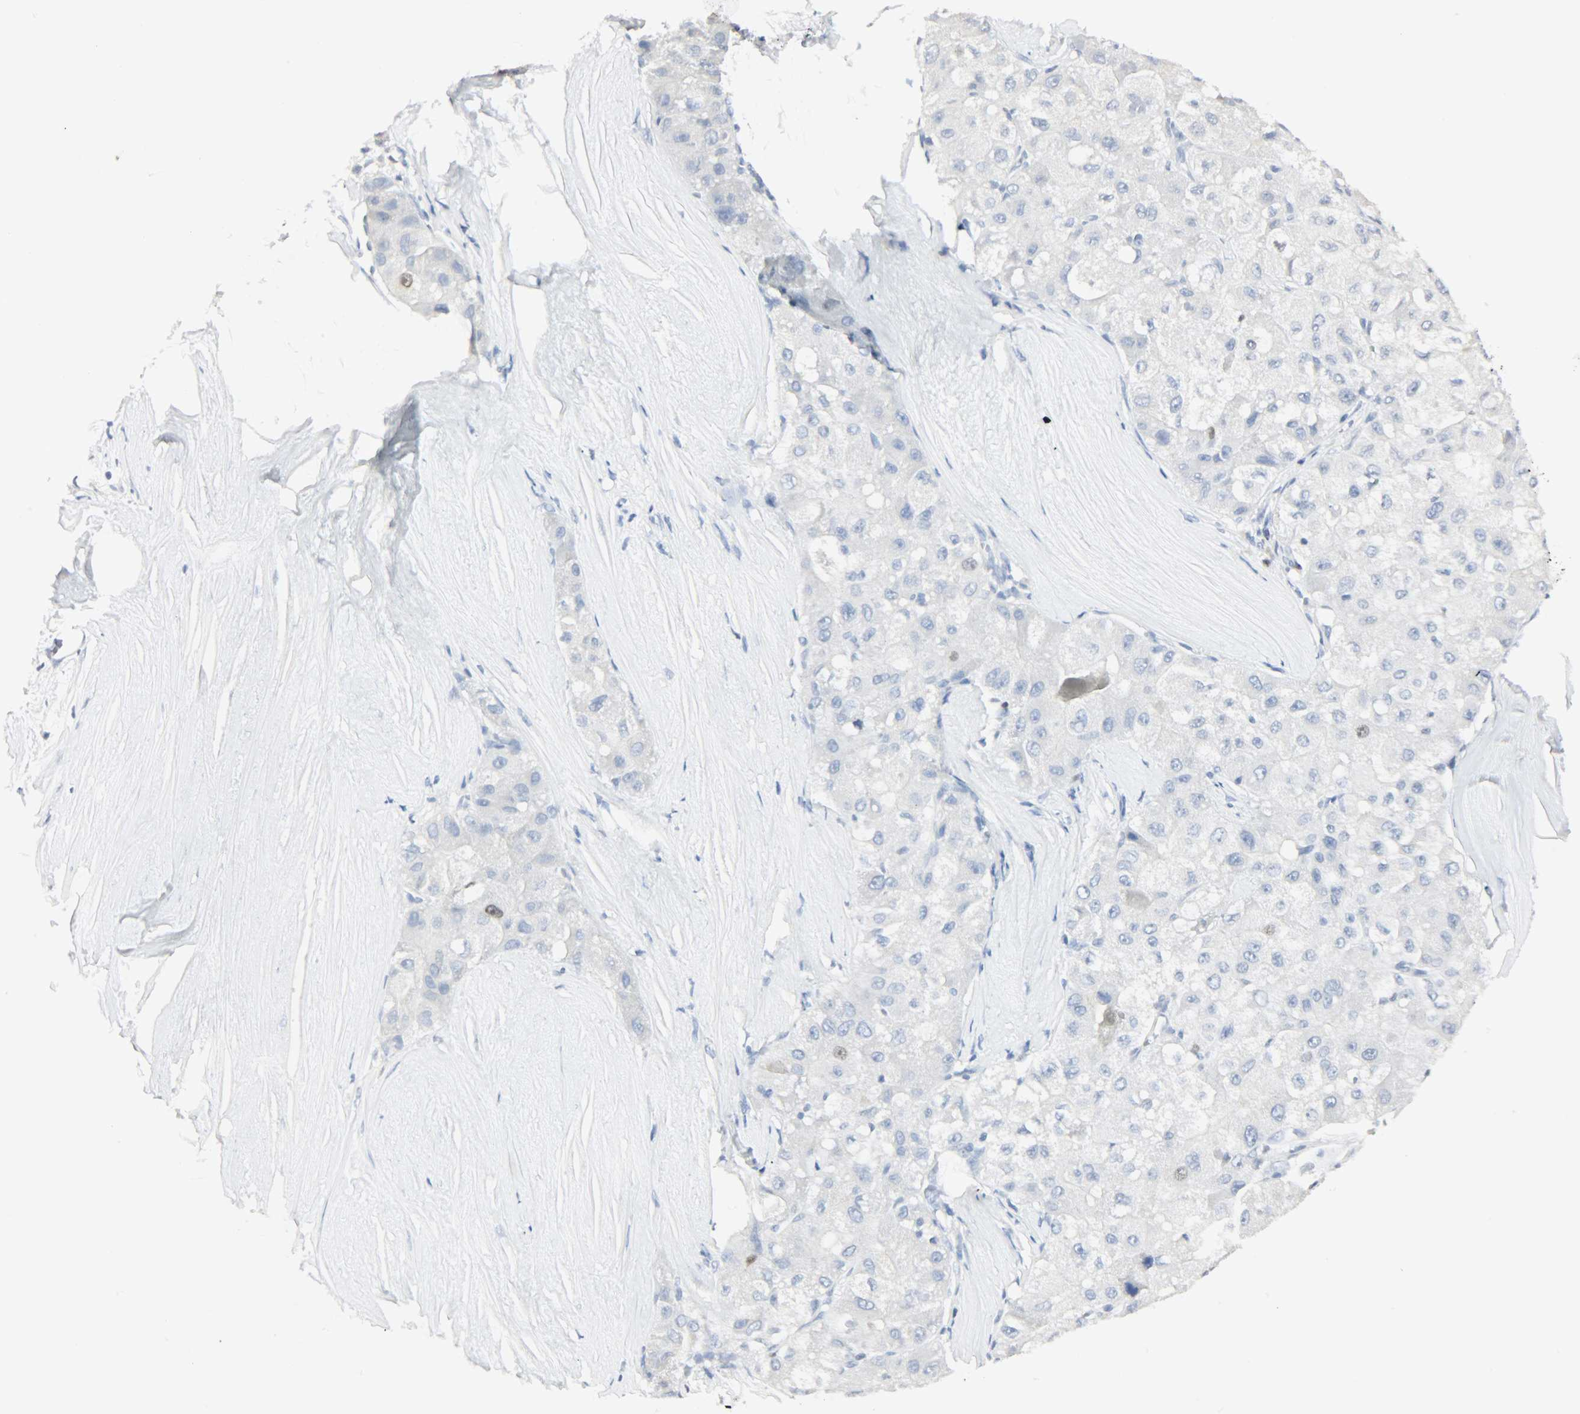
{"staining": {"intensity": "negative", "quantity": "none", "location": "none"}, "tissue": "liver cancer", "cell_type": "Tumor cells", "image_type": "cancer", "snomed": [{"axis": "morphology", "description": "Carcinoma, Hepatocellular, NOS"}, {"axis": "topography", "description": "Liver"}], "caption": "The image displays no significant staining in tumor cells of liver hepatocellular carcinoma. The staining was performed using DAB to visualize the protein expression in brown, while the nuclei were stained in blue with hematoxylin (Magnification: 20x).", "gene": "HELLS", "patient": {"sex": "male", "age": 80}}